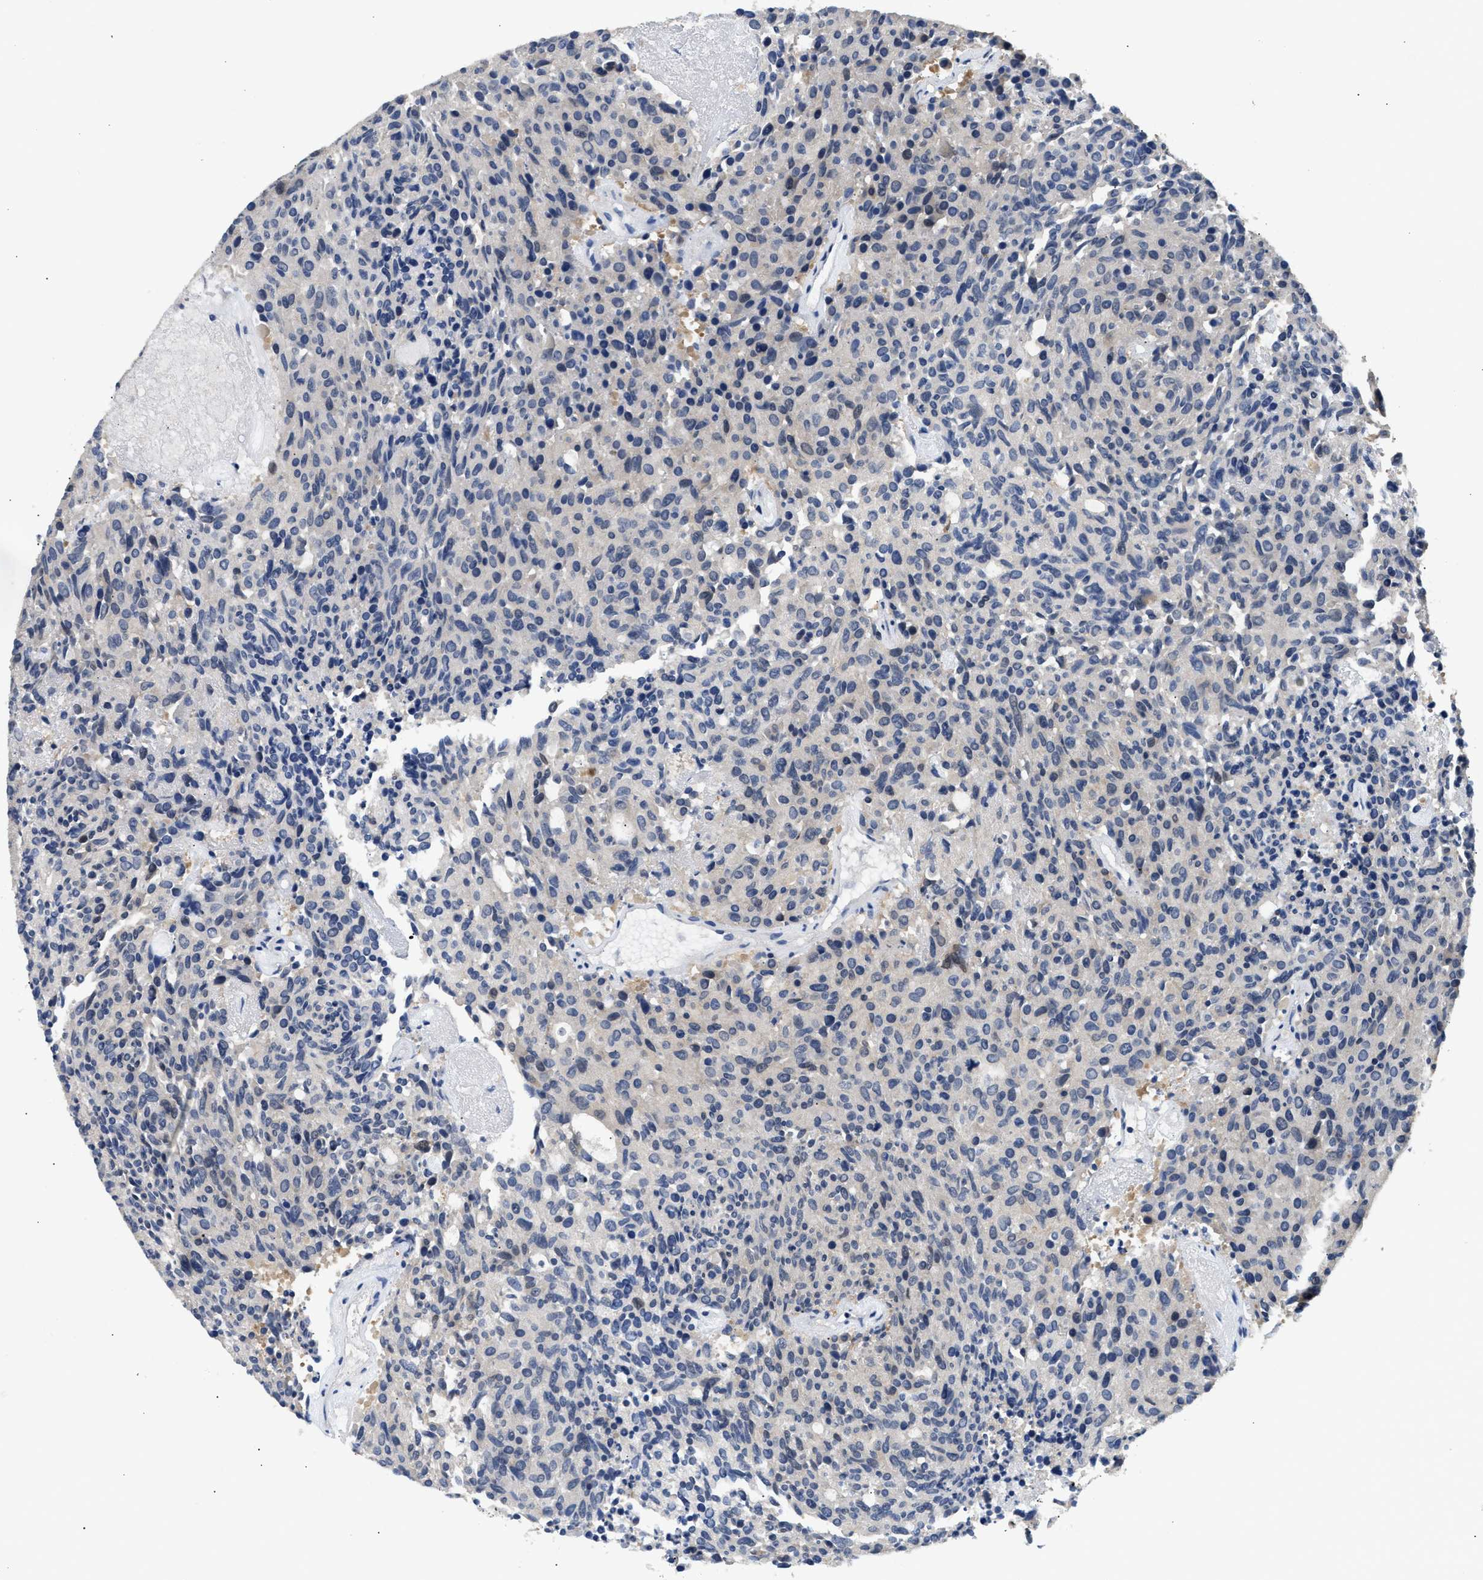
{"staining": {"intensity": "weak", "quantity": "<25%", "location": "cytoplasmic/membranous"}, "tissue": "carcinoid", "cell_type": "Tumor cells", "image_type": "cancer", "snomed": [{"axis": "morphology", "description": "Carcinoid, malignant, NOS"}, {"axis": "topography", "description": "Pancreas"}], "caption": "Photomicrograph shows no protein staining in tumor cells of carcinoid tissue. (DAB IHC, high magnification).", "gene": "PPM1L", "patient": {"sex": "female", "age": 54}}